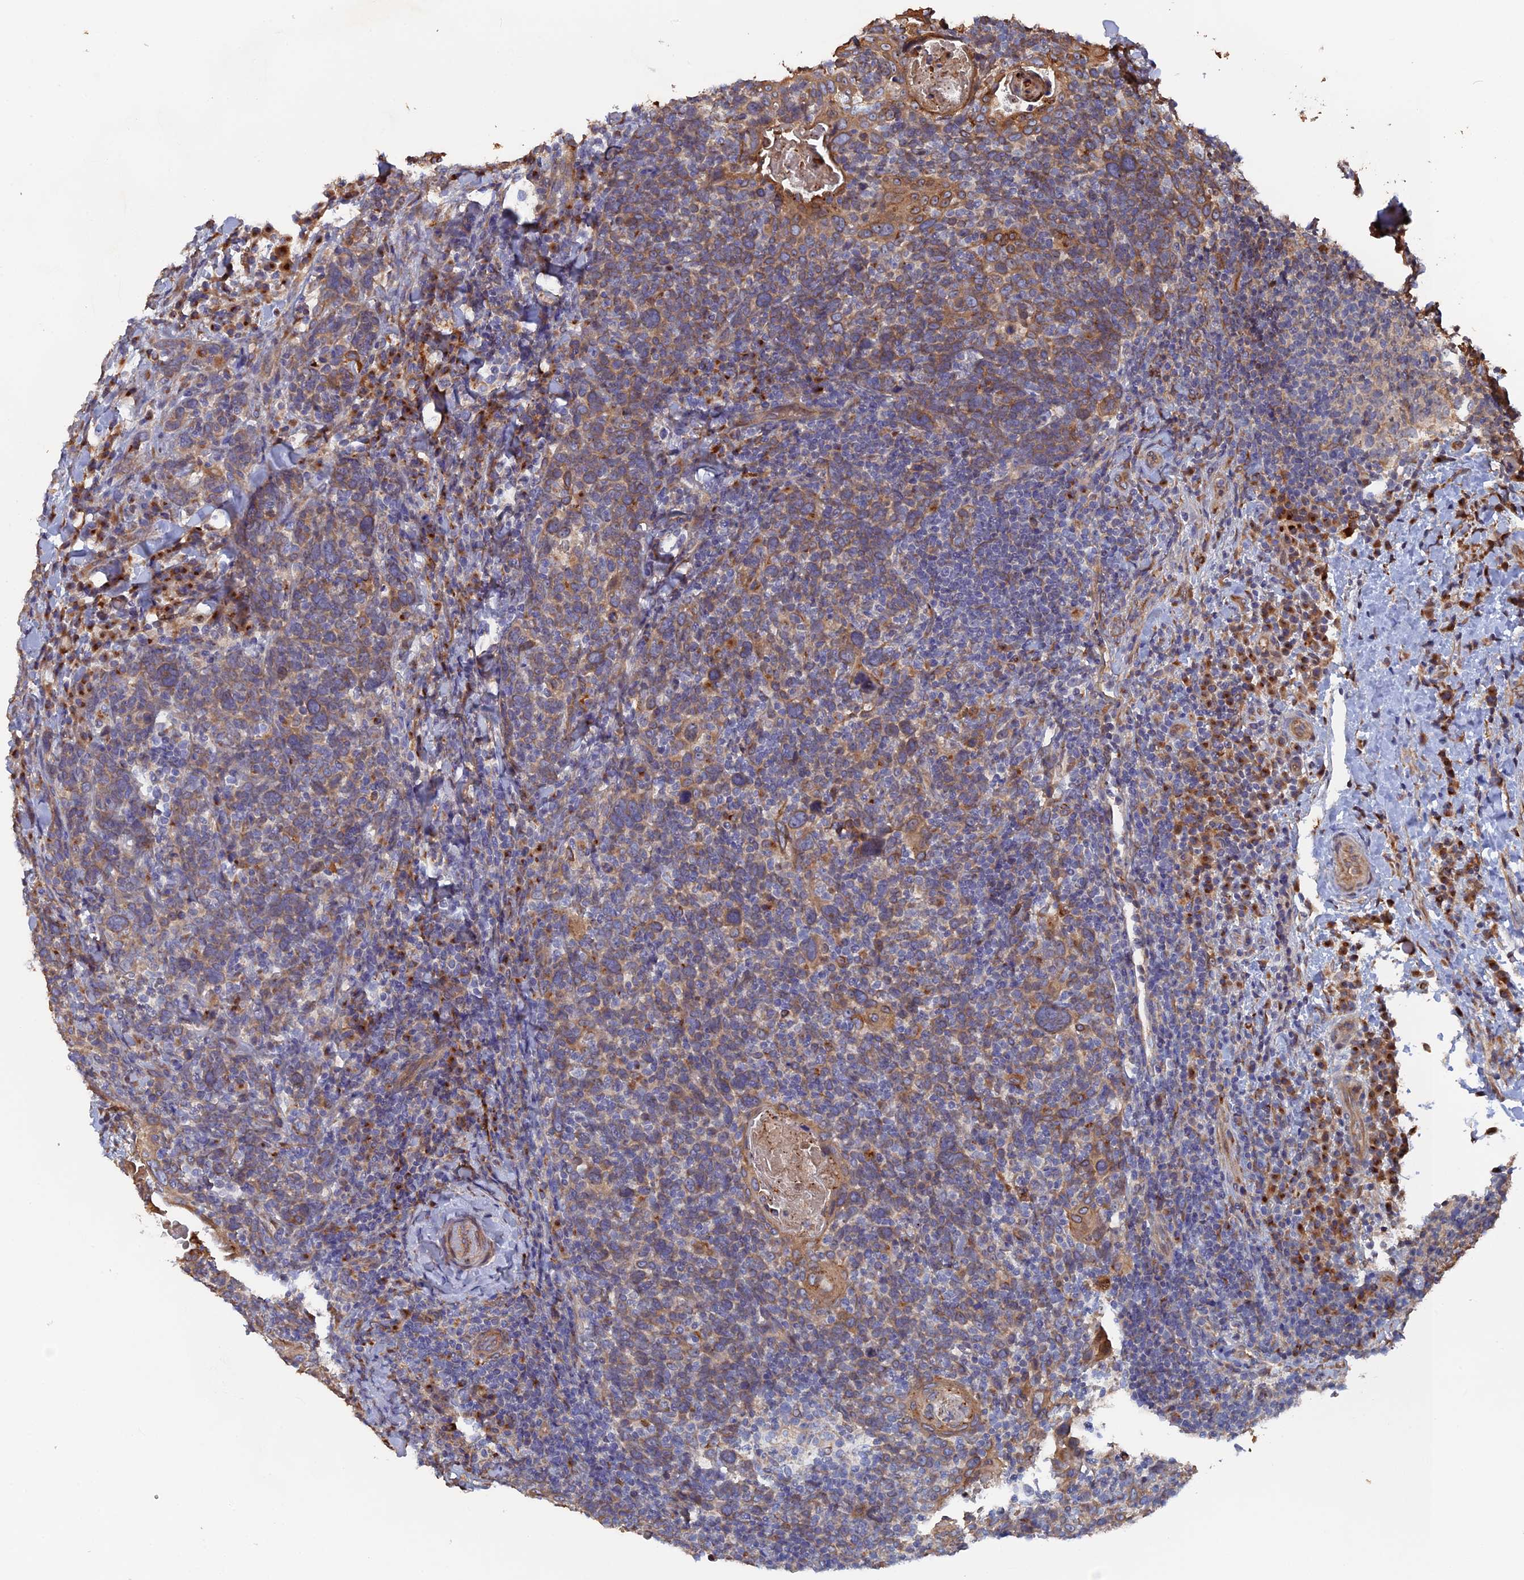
{"staining": {"intensity": "moderate", "quantity": "25%-75%", "location": "cytoplasmic/membranous"}, "tissue": "head and neck cancer", "cell_type": "Tumor cells", "image_type": "cancer", "snomed": [{"axis": "morphology", "description": "Squamous cell carcinoma, NOS"}, {"axis": "morphology", "description": "Squamous cell carcinoma, metastatic, NOS"}, {"axis": "topography", "description": "Lymph node"}, {"axis": "topography", "description": "Head-Neck"}], "caption": "This histopathology image shows IHC staining of head and neck cancer, with medium moderate cytoplasmic/membranous staining in about 25%-75% of tumor cells.", "gene": "VPS37C", "patient": {"sex": "male", "age": 62}}